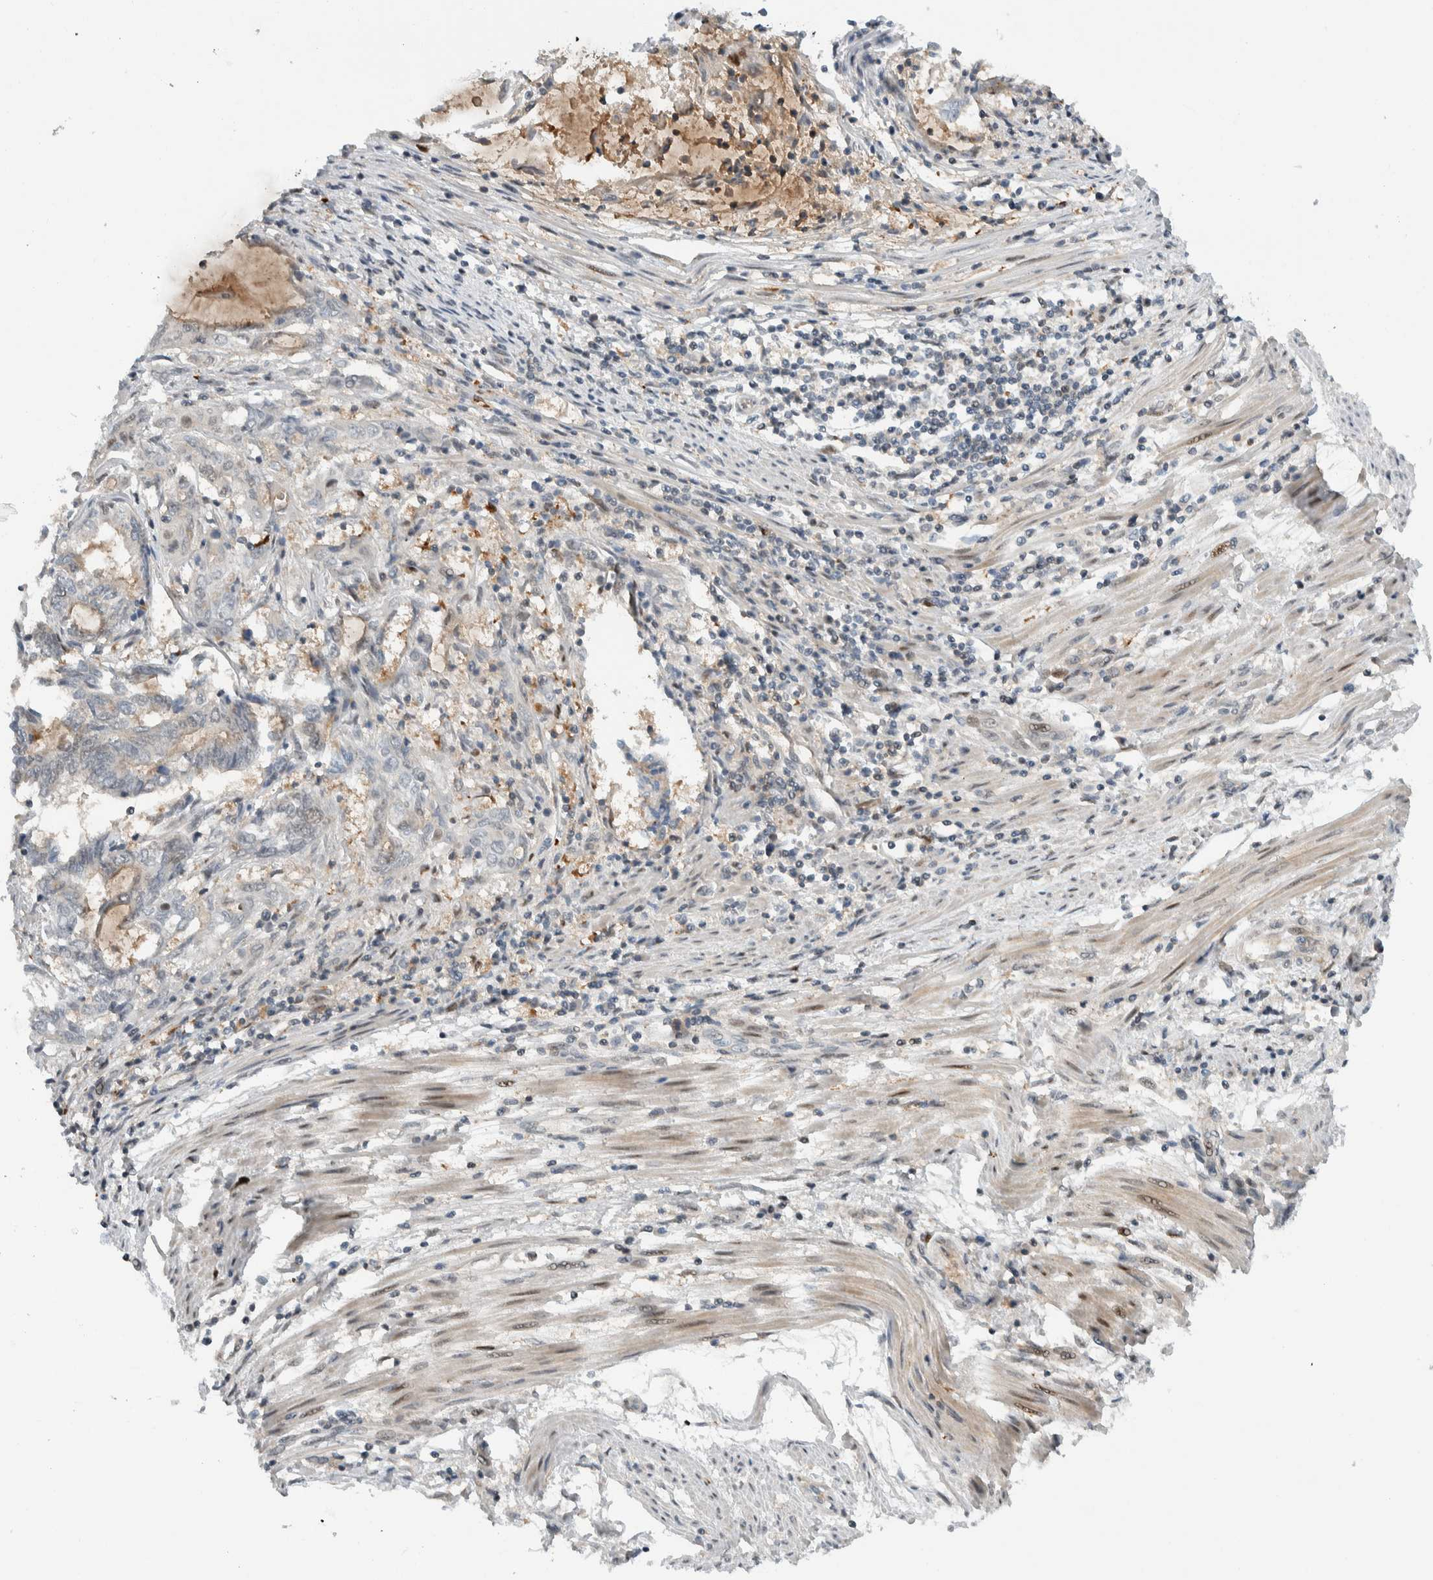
{"staining": {"intensity": "weak", "quantity": "<25%", "location": "nuclear"}, "tissue": "endometrial cancer", "cell_type": "Tumor cells", "image_type": "cancer", "snomed": [{"axis": "morphology", "description": "Adenocarcinoma, NOS"}, {"axis": "topography", "description": "Uterus"}, {"axis": "topography", "description": "Endometrium"}], "caption": "A micrograph of human endometrial cancer is negative for staining in tumor cells.", "gene": "NCR3LG1", "patient": {"sex": "female", "age": 70}}